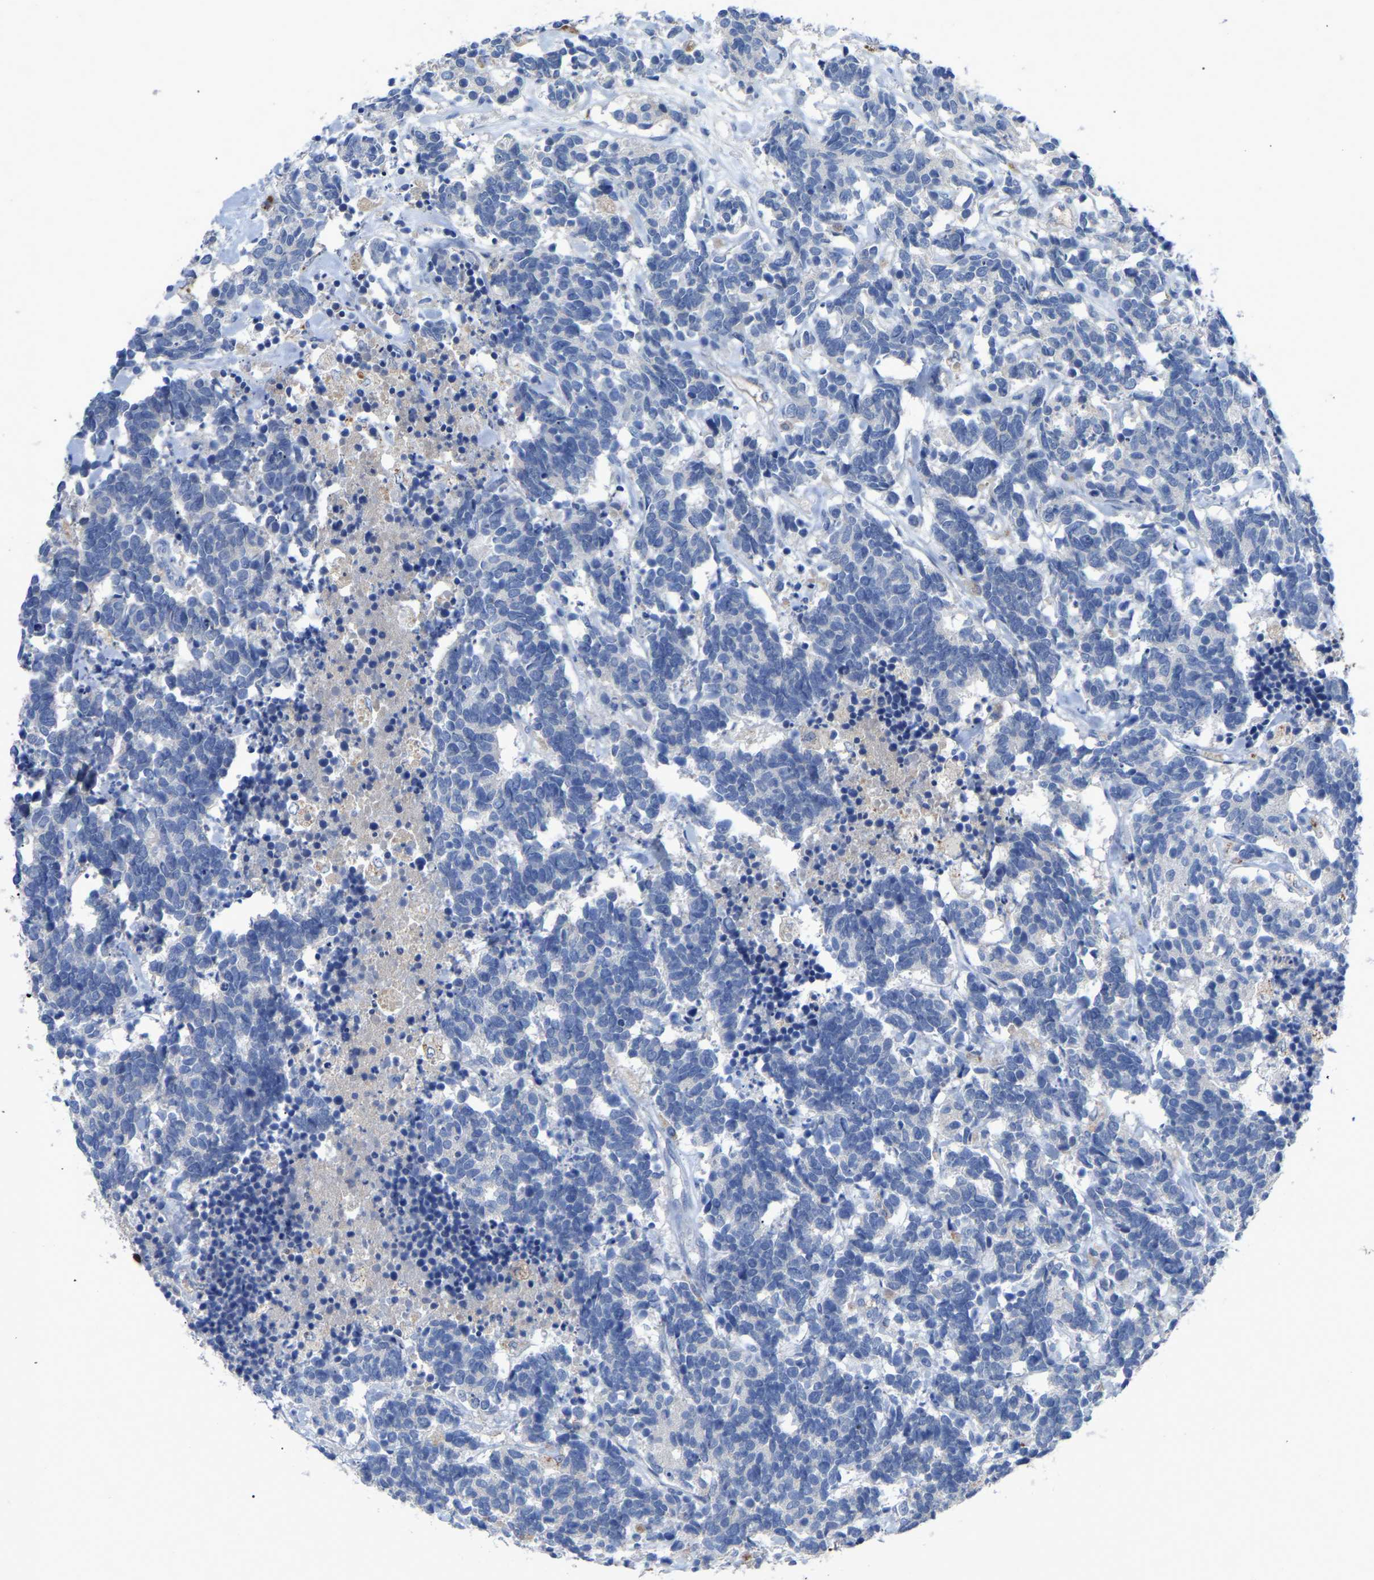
{"staining": {"intensity": "negative", "quantity": "none", "location": "none"}, "tissue": "carcinoid", "cell_type": "Tumor cells", "image_type": "cancer", "snomed": [{"axis": "morphology", "description": "Carcinoma, NOS"}, {"axis": "morphology", "description": "Carcinoid, malignant, NOS"}, {"axis": "topography", "description": "Urinary bladder"}], "caption": "Human carcinoid stained for a protein using immunohistochemistry shows no positivity in tumor cells.", "gene": "SMPD2", "patient": {"sex": "male", "age": 57}}